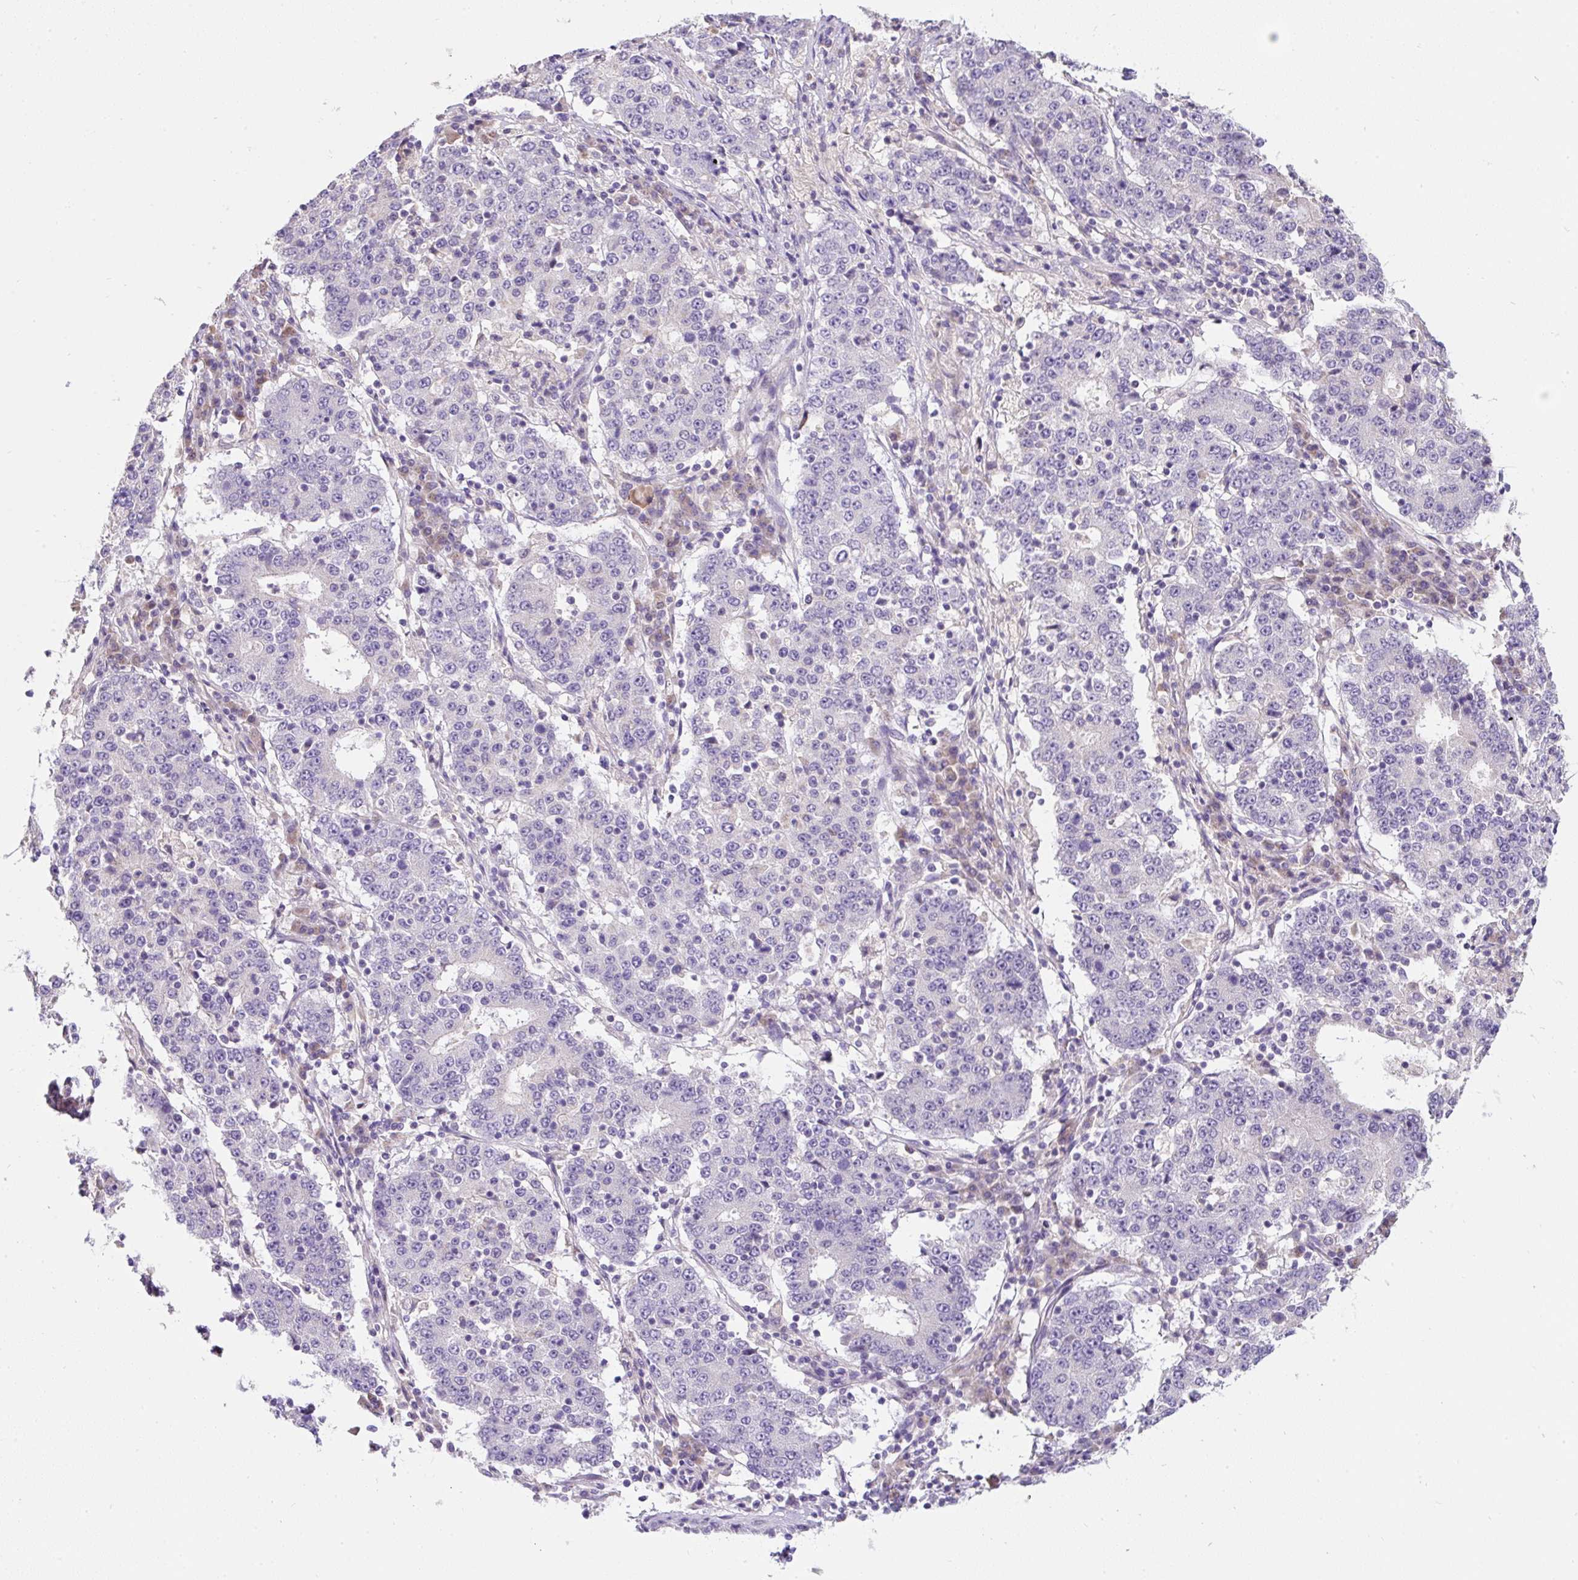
{"staining": {"intensity": "negative", "quantity": "none", "location": "none"}, "tissue": "stomach cancer", "cell_type": "Tumor cells", "image_type": "cancer", "snomed": [{"axis": "morphology", "description": "Adenocarcinoma, NOS"}, {"axis": "topography", "description": "Stomach"}], "caption": "Protein analysis of stomach cancer exhibits no significant positivity in tumor cells. The staining is performed using DAB (3,3'-diaminobenzidine) brown chromogen with nuclei counter-stained in using hematoxylin.", "gene": "SUSD5", "patient": {"sex": "male", "age": 59}}